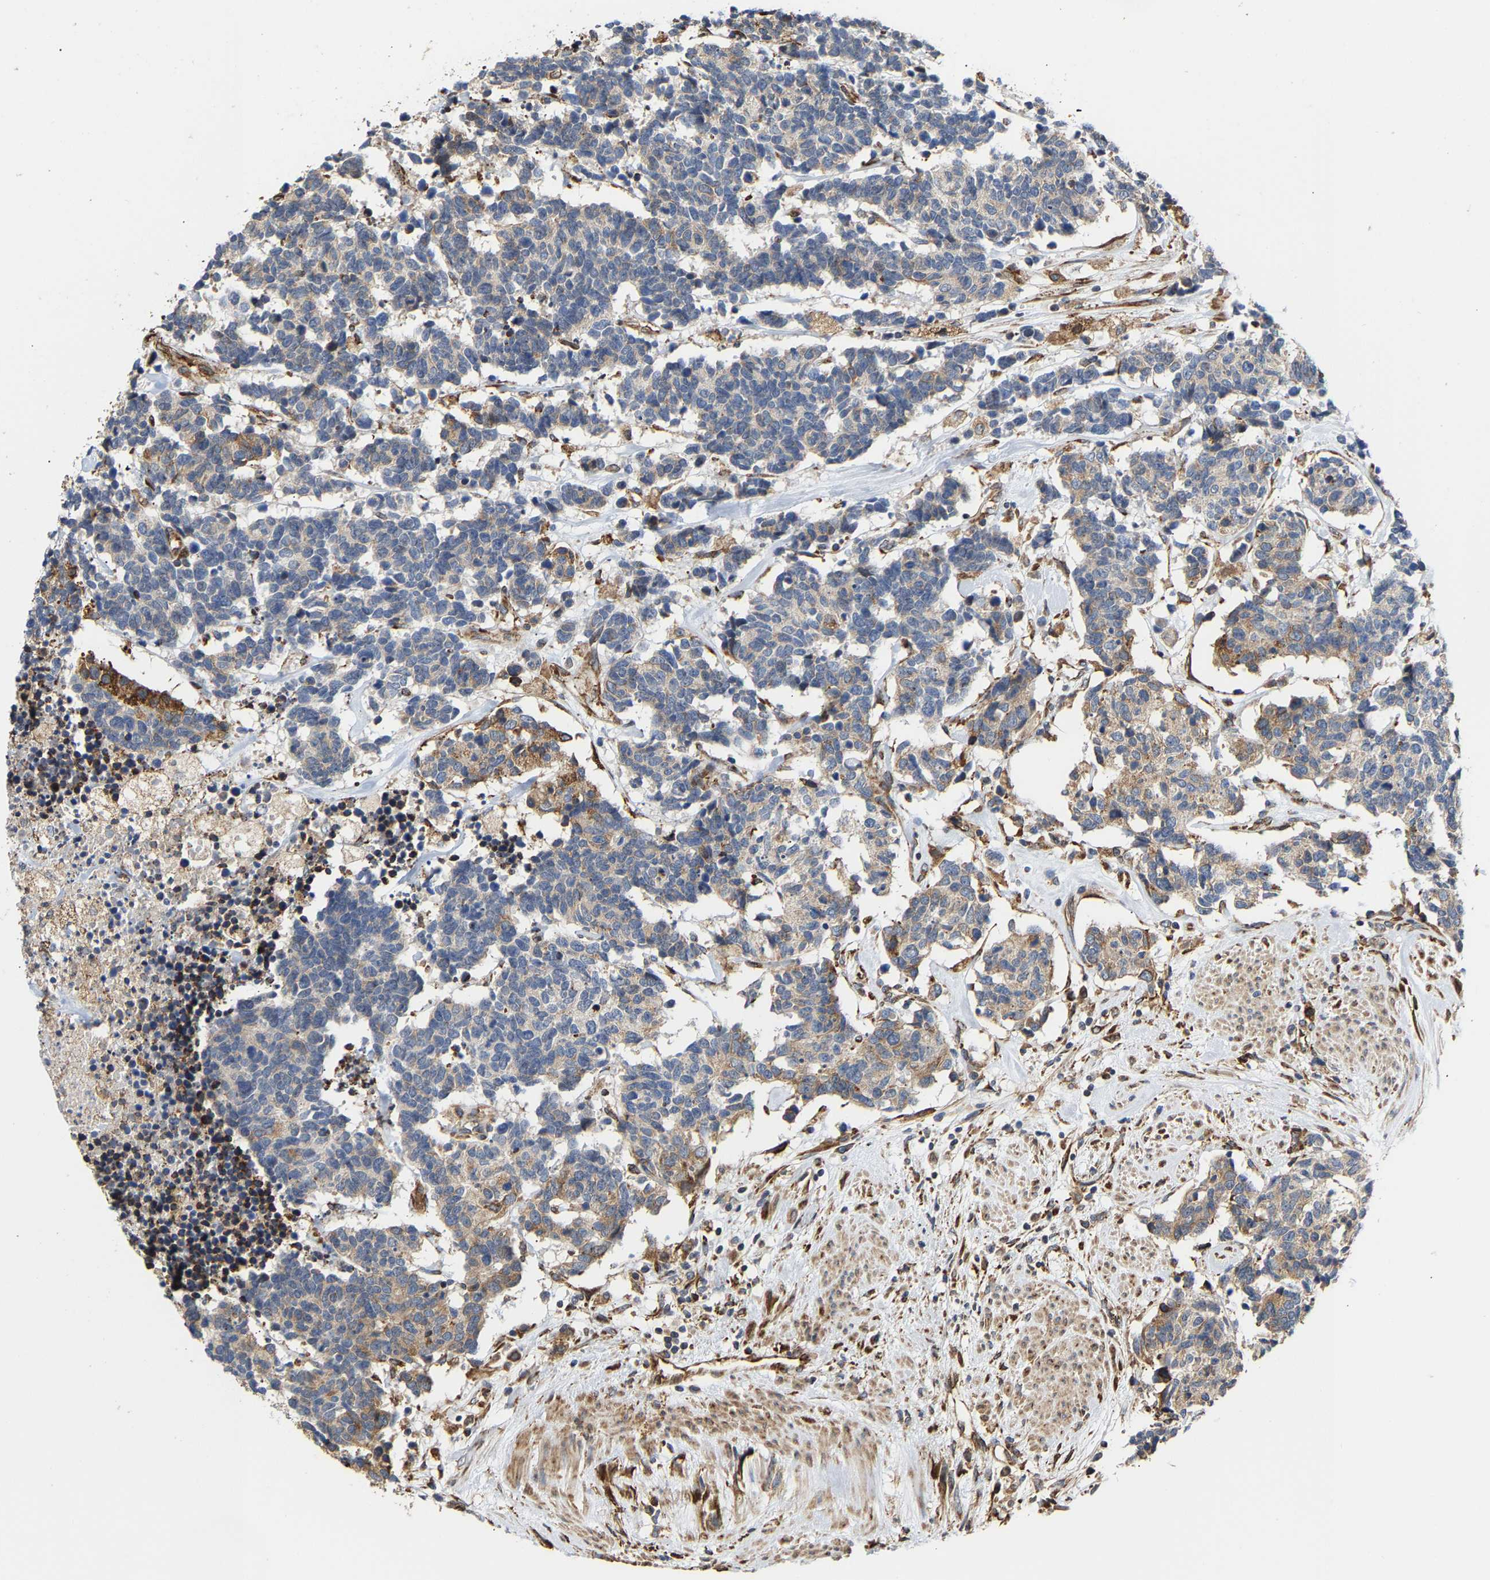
{"staining": {"intensity": "moderate", "quantity": "25%-75%", "location": "cytoplasmic/membranous"}, "tissue": "carcinoid", "cell_type": "Tumor cells", "image_type": "cancer", "snomed": [{"axis": "morphology", "description": "Carcinoma, NOS"}, {"axis": "morphology", "description": "Carcinoid, malignant, NOS"}, {"axis": "topography", "description": "Urinary bladder"}], "caption": "Protein expression by IHC exhibits moderate cytoplasmic/membranous expression in about 25%-75% of tumor cells in carcinoid.", "gene": "ARAP1", "patient": {"sex": "male", "age": 57}}